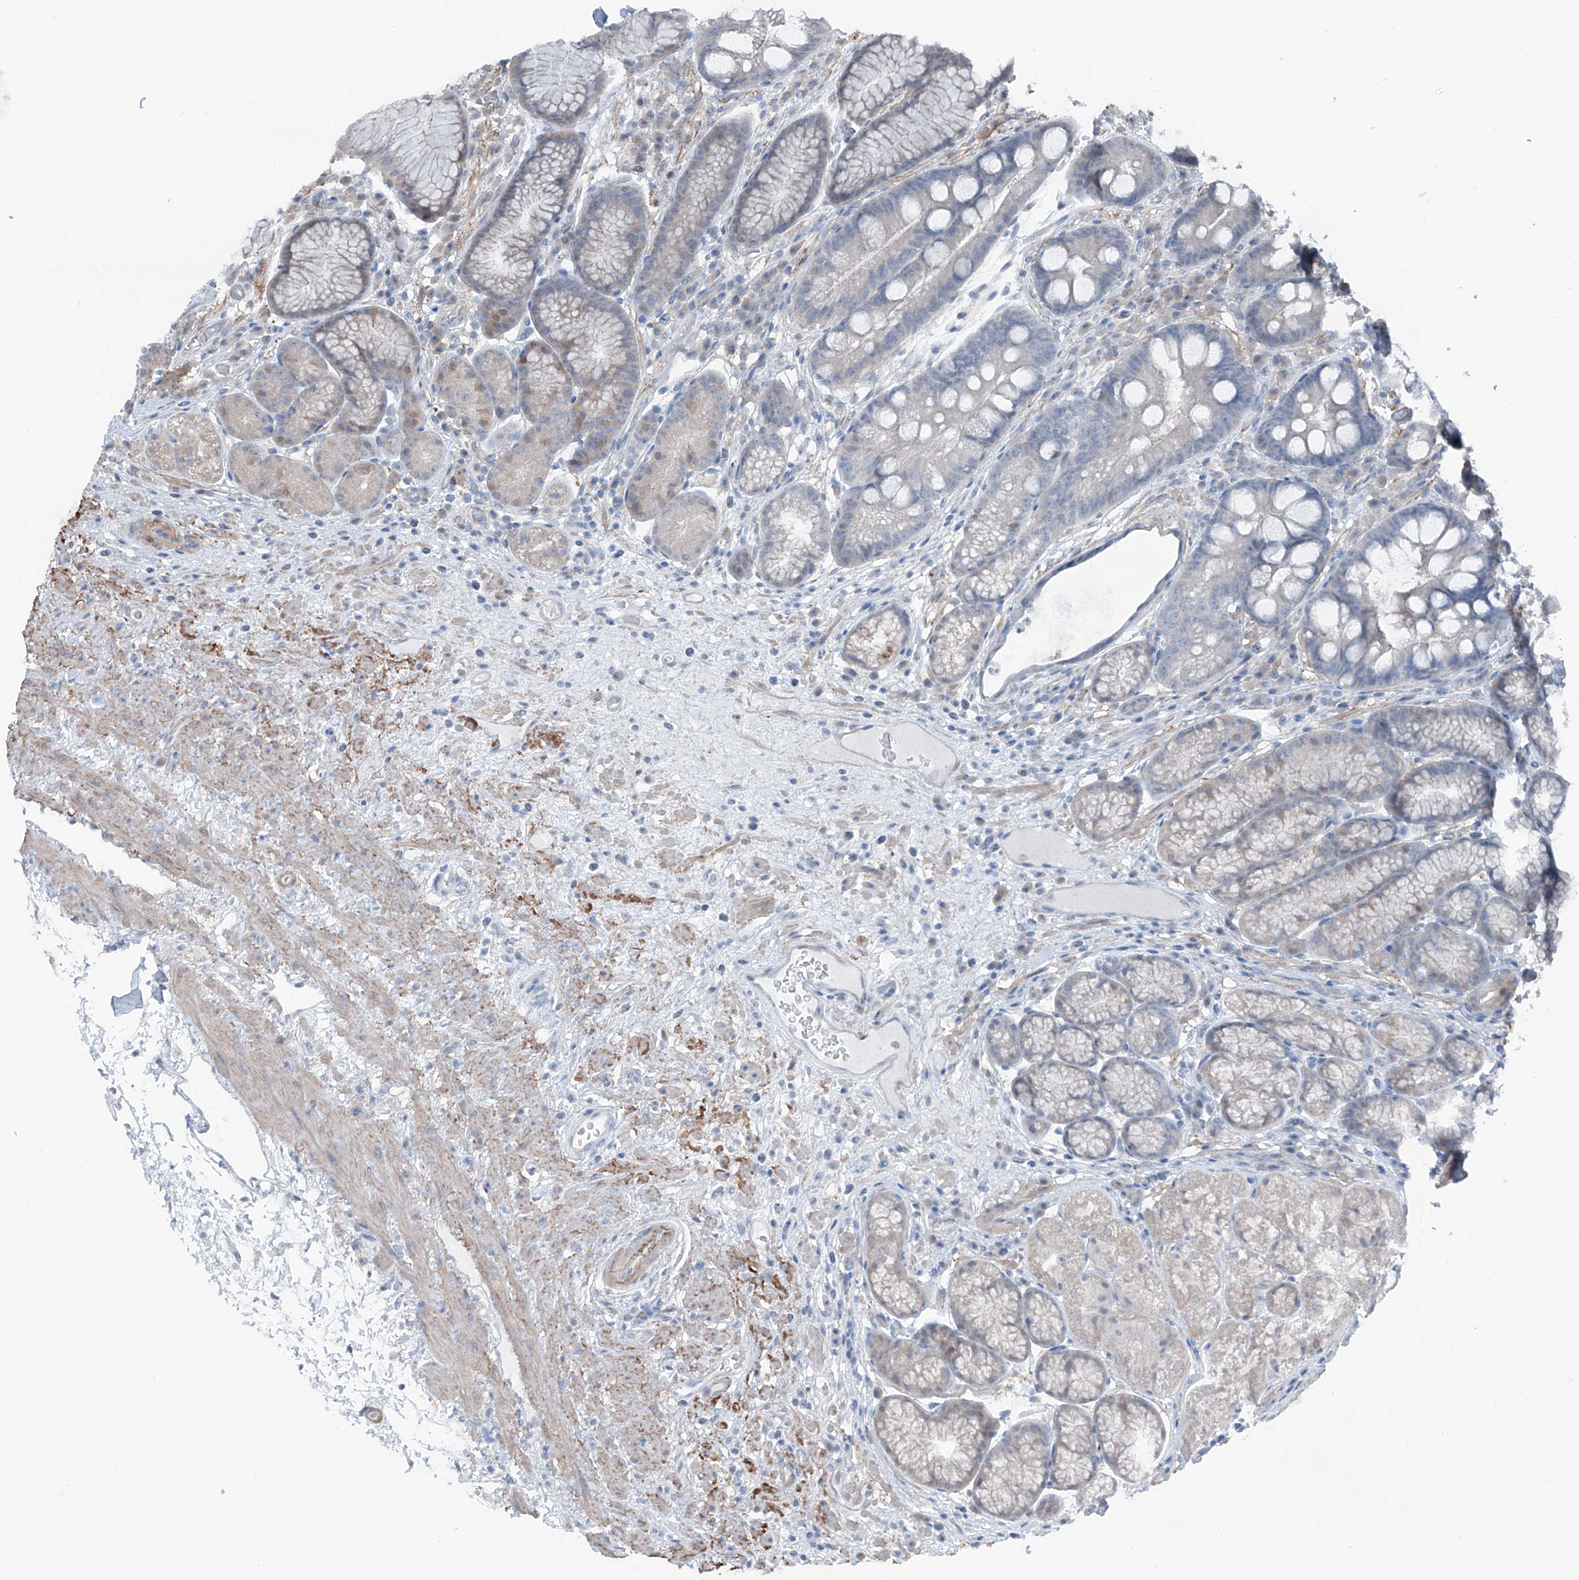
{"staining": {"intensity": "negative", "quantity": "none", "location": "none"}, "tissue": "stomach", "cell_type": "Glandular cells", "image_type": "normal", "snomed": [{"axis": "morphology", "description": "Normal tissue, NOS"}, {"axis": "topography", "description": "Stomach"}], "caption": "DAB (3,3'-diaminobenzidine) immunohistochemical staining of normal human stomach demonstrates no significant positivity in glandular cells.", "gene": "HSPB11", "patient": {"sex": "male", "age": 57}}